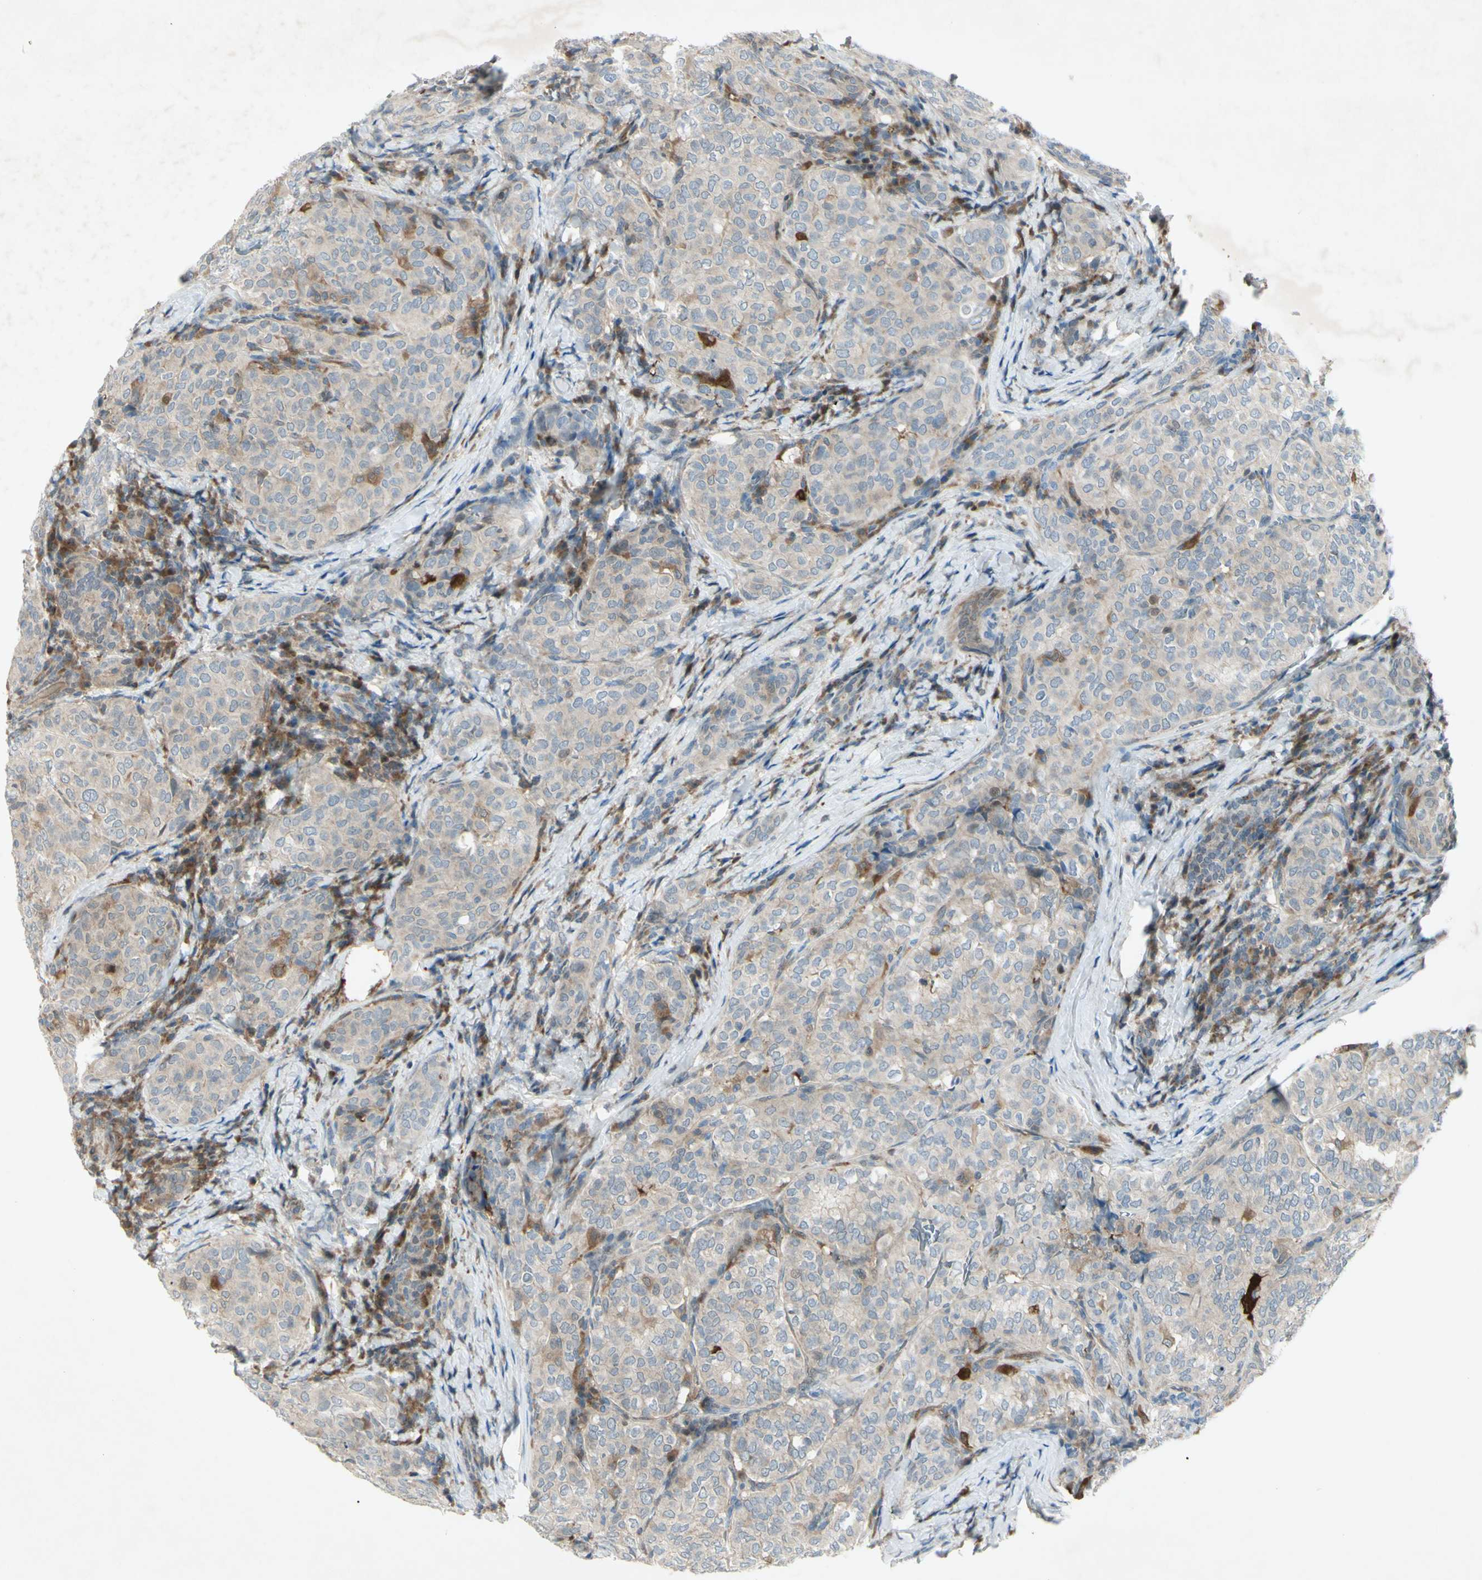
{"staining": {"intensity": "weak", "quantity": ">75%", "location": "cytoplasmic/membranous"}, "tissue": "thyroid cancer", "cell_type": "Tumor cells", "image_type": "cancer", "snomed": [{"axis": "morphology", "description": "Normal tissue, NOS"}, {"axis": "morphology", "description": "Papillary adenocarcinoma, NOS"}, {"axis": "topography", "description": "Thyroid gland"}], "caption": "This micrograph exhibits thyroid papillary adenocarcinoma stained with IHC to label a protein in brown. The cytoplasmic/membranous of tumor cells show weak positivity for the protein. Nuclei are counter-stained blue.", "gene": "C1orf159", "patient": {"sex": "female", "age": 30}}